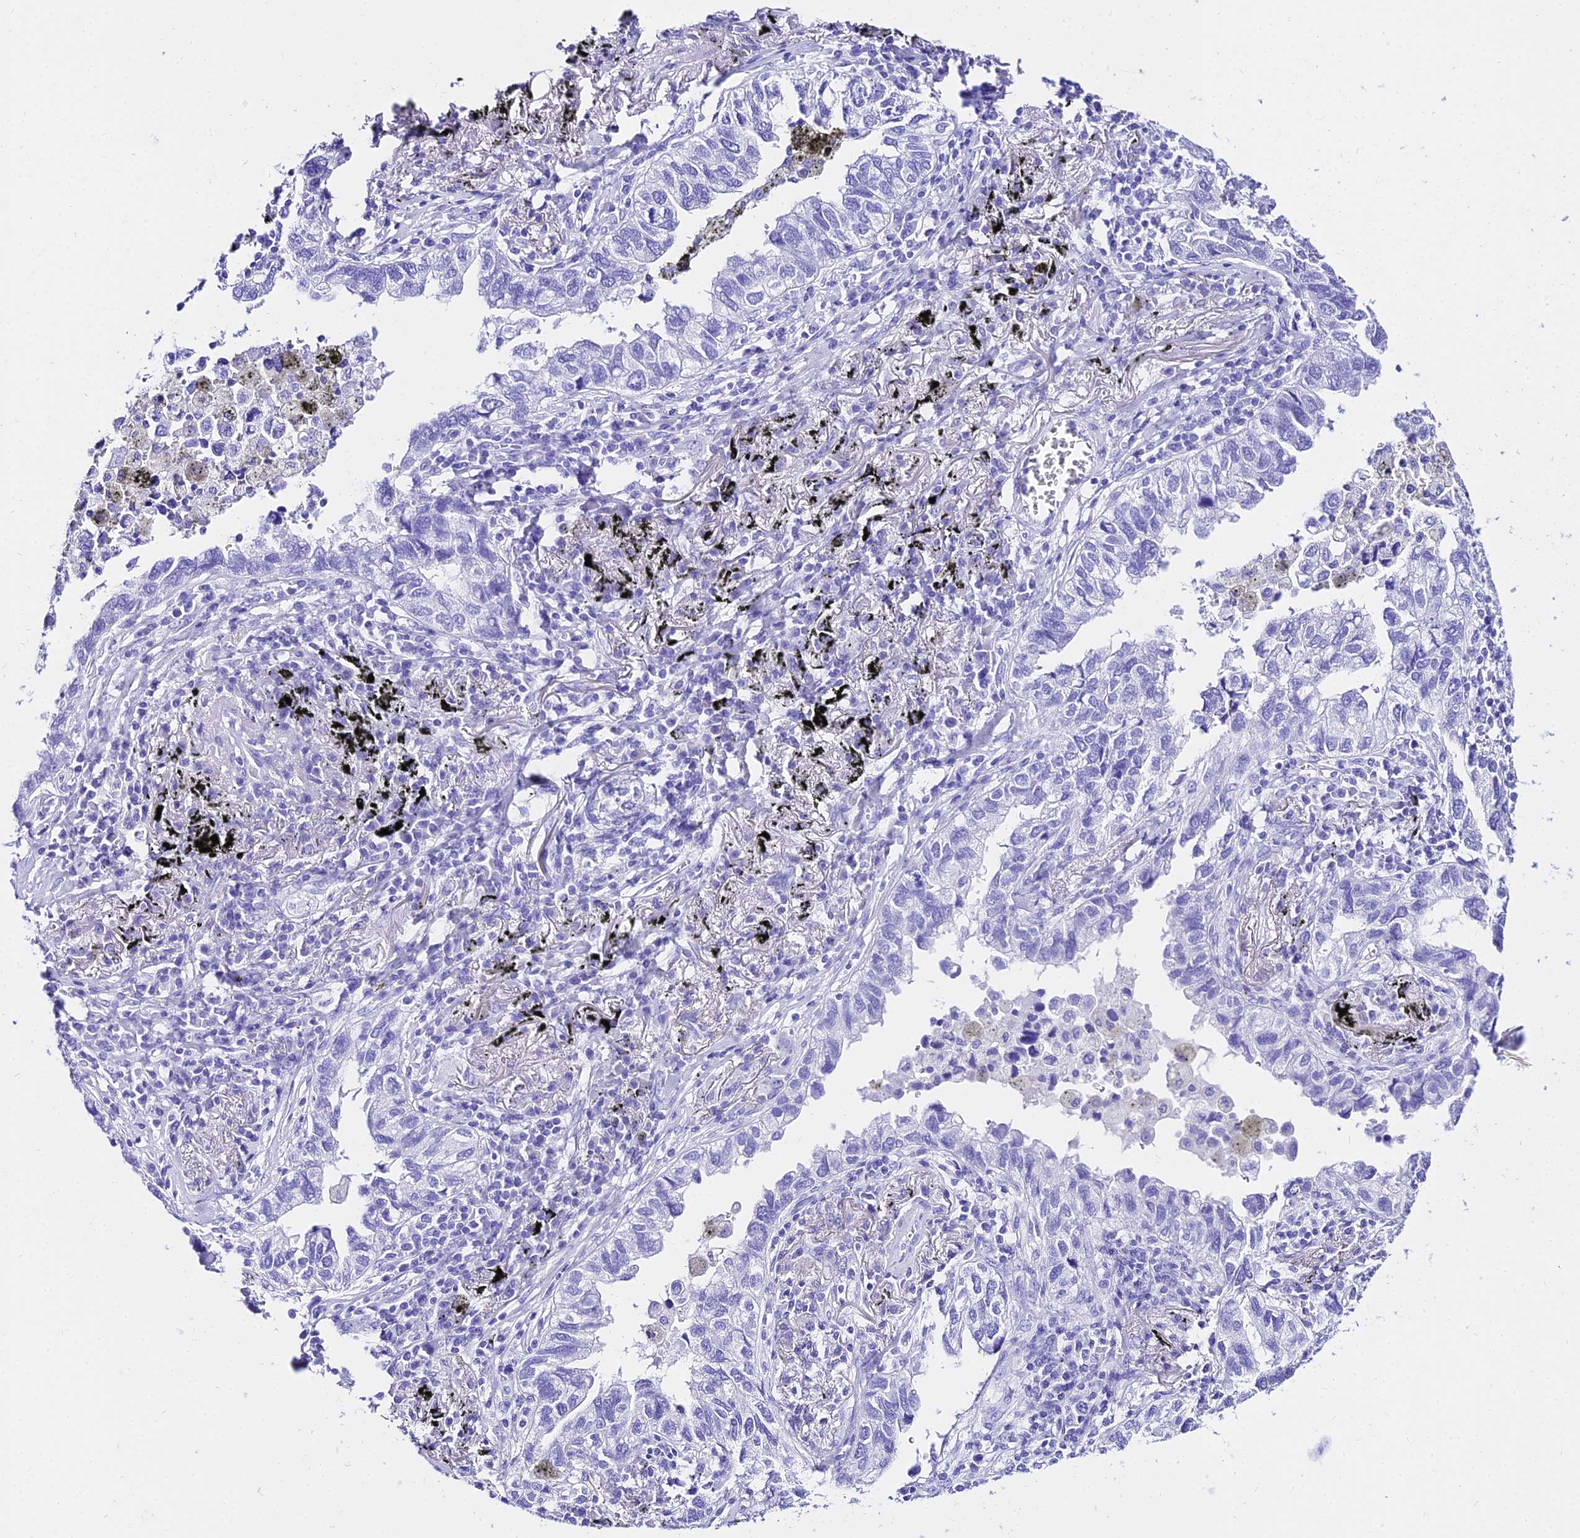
{"staining": {"intensity": "negative", "quantity": "none", "location": "none"}, "tissue": "lung cancer", "cell_type": "Tumor cells", "image_type": "cancer", "snomed": [{"axis": "morphology", "description": "Adenocarcinoma, NOS"}, {"axis": "topography", "description": "Lung"}], "caption": "Protein analysis of adenocarcinoma (lung) reveals no significant staining in tumor cells.", "gene": "TRMT44", "patient": {"sex": "male", "age": 65}}